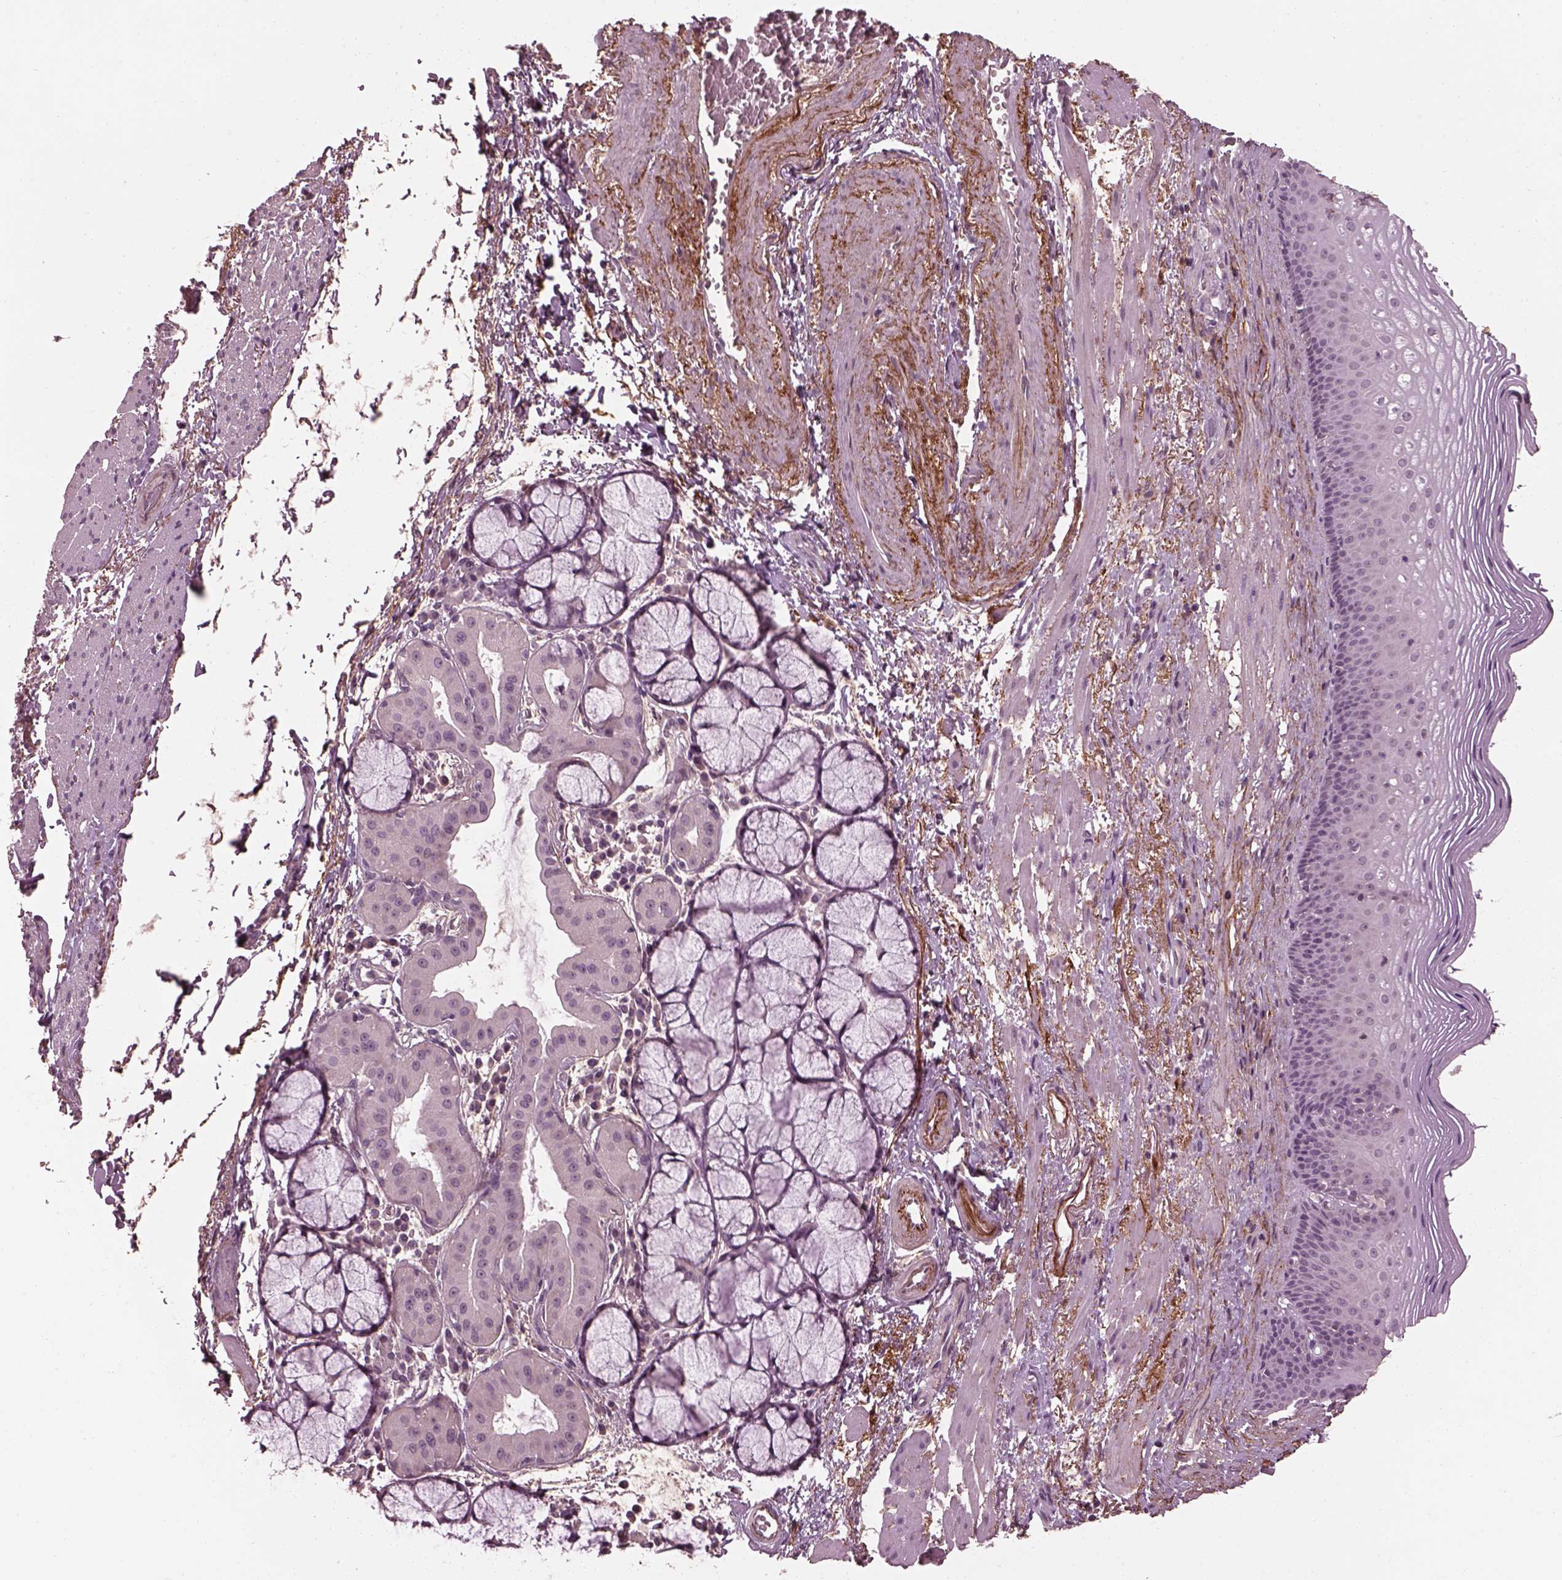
{"staining": {"intensity": "negative", "quantity": "none", "location": "none"}, "tissue": "esophagus", "cell_type": "Squamous epithelial cells", "image_type": "normal", "snomed": [{"axis": "morphology", "description": "Normal tissue, NOS"}, {"axis": "topography", "description": "Esophagus"}], "caption": "DAB immunohistochemical staining of normal human esophagus exhibits no significant expression in squamous epithelial cells. (IHC, brightfield microscopy, high magnification).", "gene": "EFEMP1", "patient": {"sex": "male", "age": 76}}